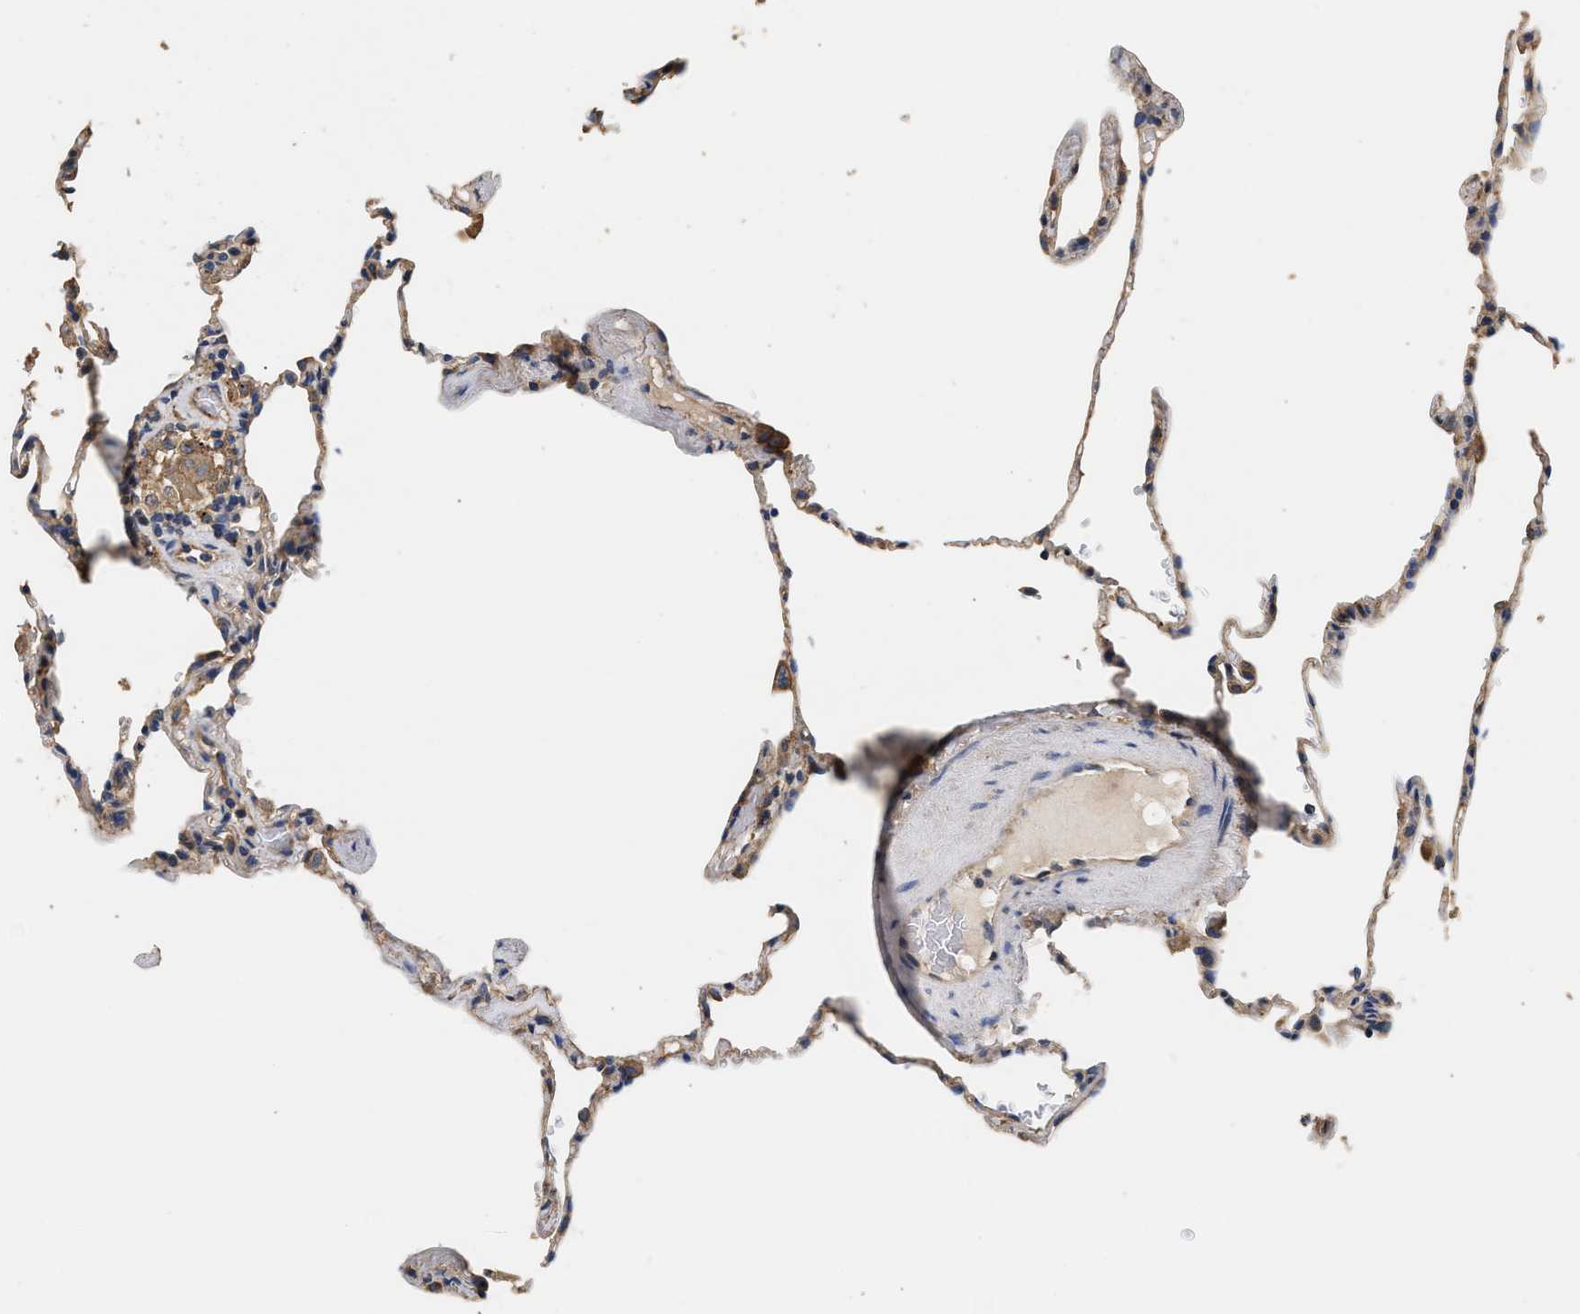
{"staining": {"intensity": "weak", "quantity": "<25%", "location": "cytoplasmic/membranous"}, "tissue": "lung", "cell_type": "Alveolar cells", "image_type": "normal", "snomed": [{"axis": "morphology", "description": "Normal tissue, NOS"}, {"axis": "topography", "description": "Lung"}], "caption": "Alveolar cells are negative for brown protein staining in benign lung. (Brightfield microscopy of DAB immunohistochemistry at high magnification).", "gene": "KLB", "patient": {"sex": "male", "age": 59}}